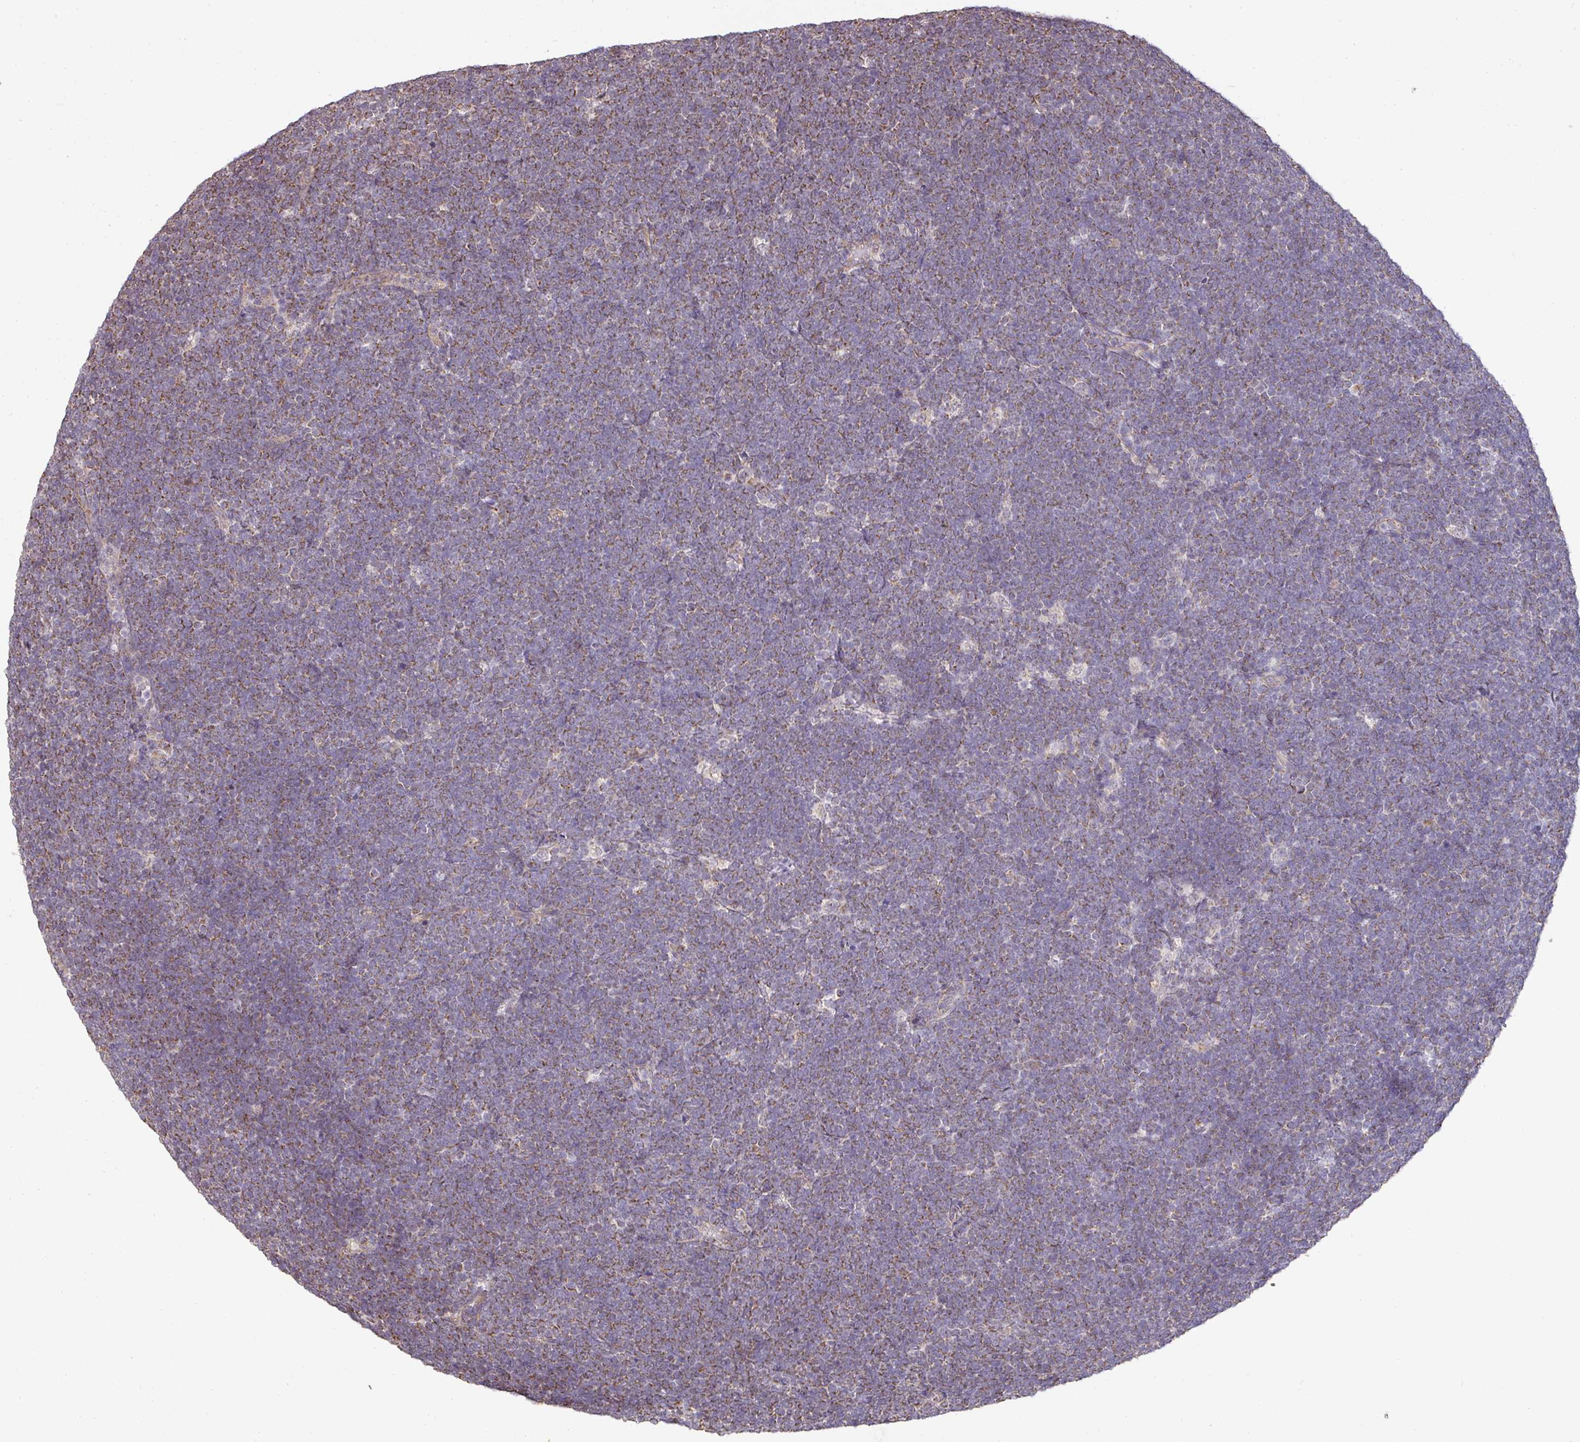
{"staining": {"intensity": "moderate", "quantity": "25%-75%", "location": "cytoplasmic/membranous"}, "tissue": "lymphoma", "cell_type": "Tumor cells", "image_type": "cancer", "snomed": [{"axis": "morphology", "description": "Malignant lymphoma, non-Hodgkin's type, High grade"}, {"axis": "topography", "description": "Lymph node"}], "caption": "DAB (3,3'-diaminobenzidine) immunohistochemical staining of lymphoma shows moderate cytoplasmic/membranous protein expression in approximately 25%-75% of tumor cells.", "gene": "MYOM2", "patient": {"sex": "male", "age": 13}}